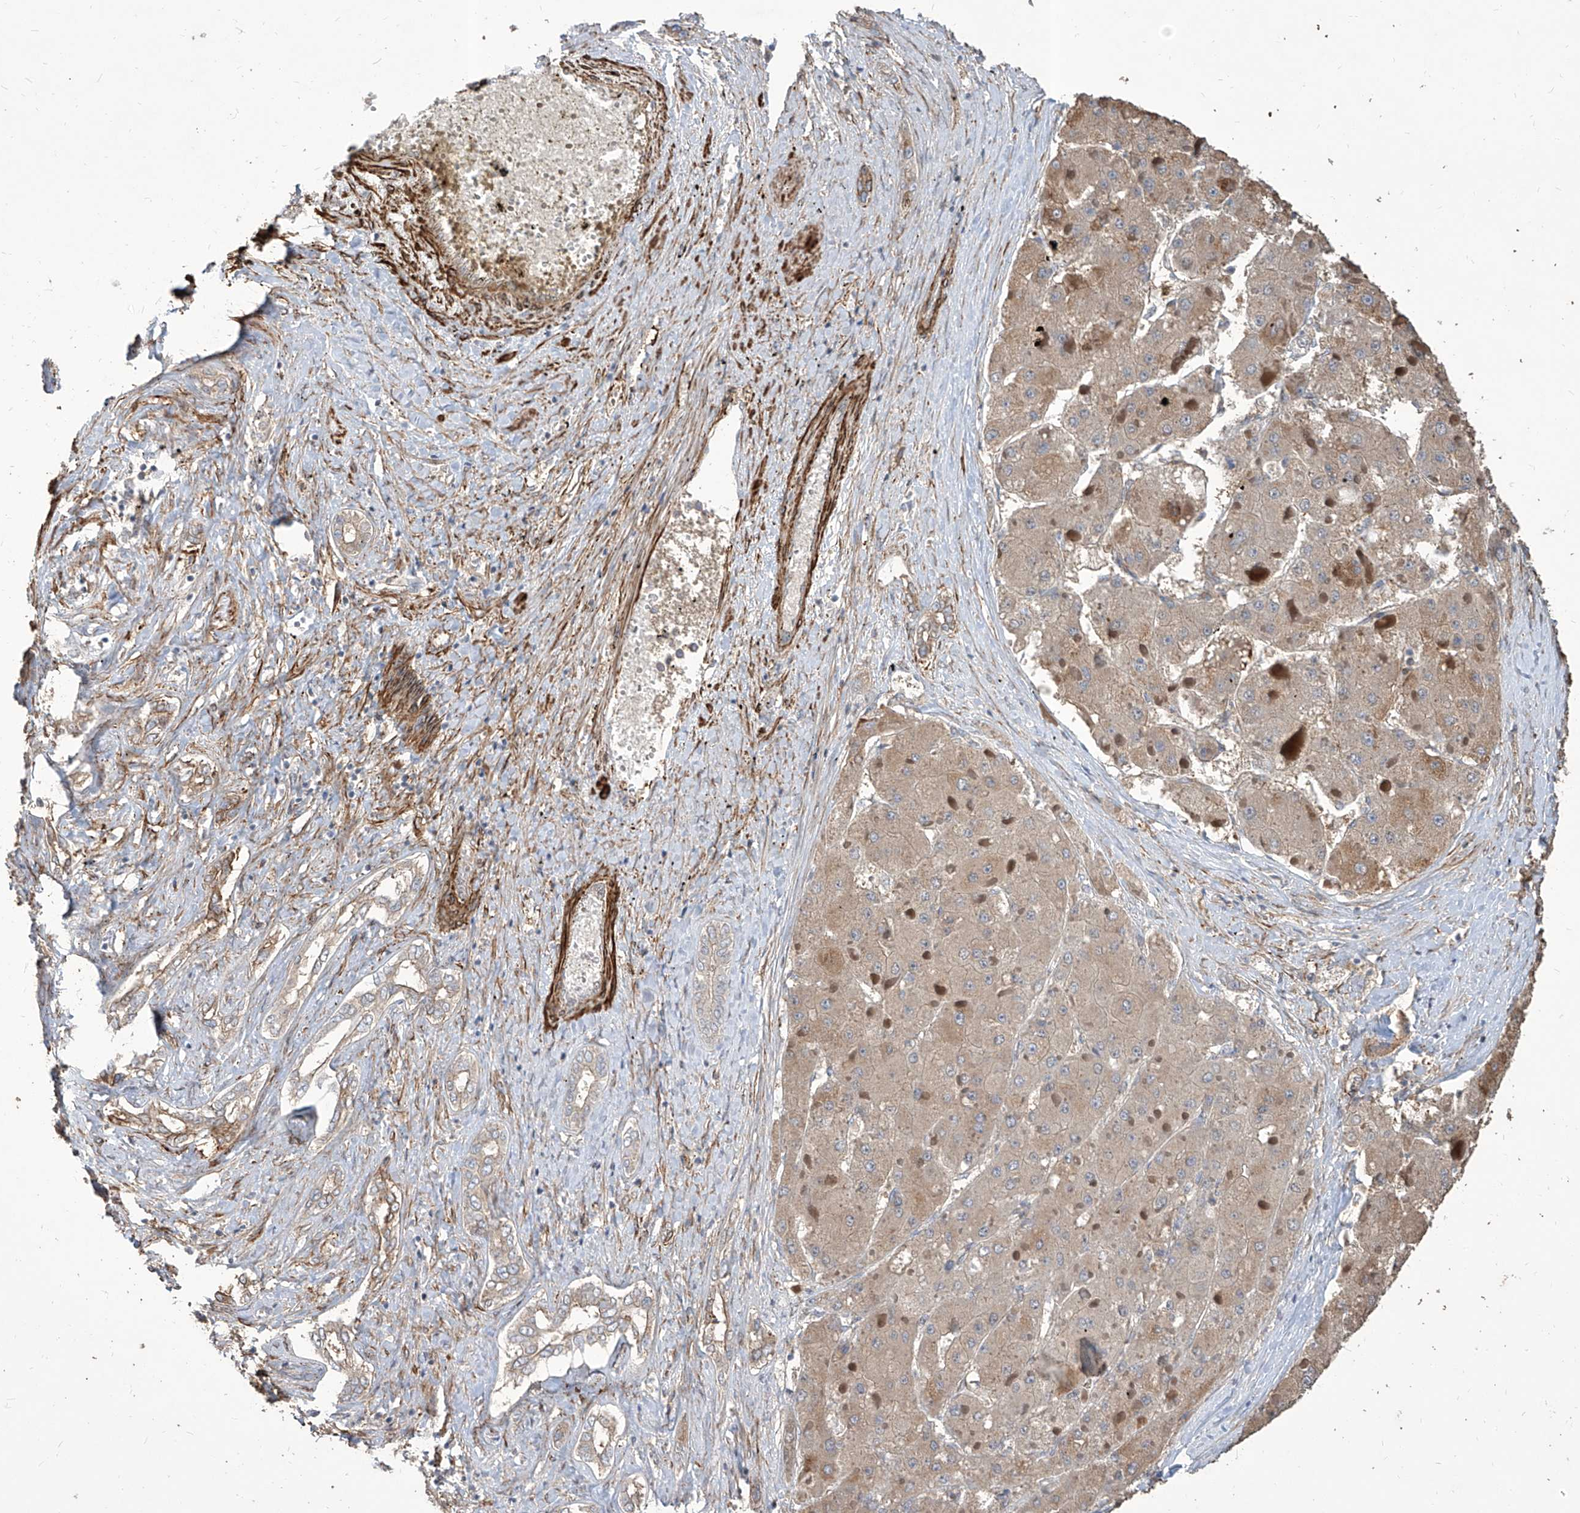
{"staining": {"intensity": "weak", "quantity": "25%-75%", "location": "cytoplasmic/membranous"}, "tissue": "liver cancer", "cell_type": "Tumor cells", "image_type": "cancer", "snomed": [{"axis": "morphology", "description": "Carcinoma, Hepatocellular, NOS"}, {"axis": "topography", "description": "Liver"}], "caption": "Hepatocellular carcinoma (liver) was stained to show a protein in brown. There is low levels of weak cytoplasmic/membranous positivity in approximately 25%-75% of tumor cells.", "gene": "FAM83B", "patient": {"sex": "female", "age": 73}}